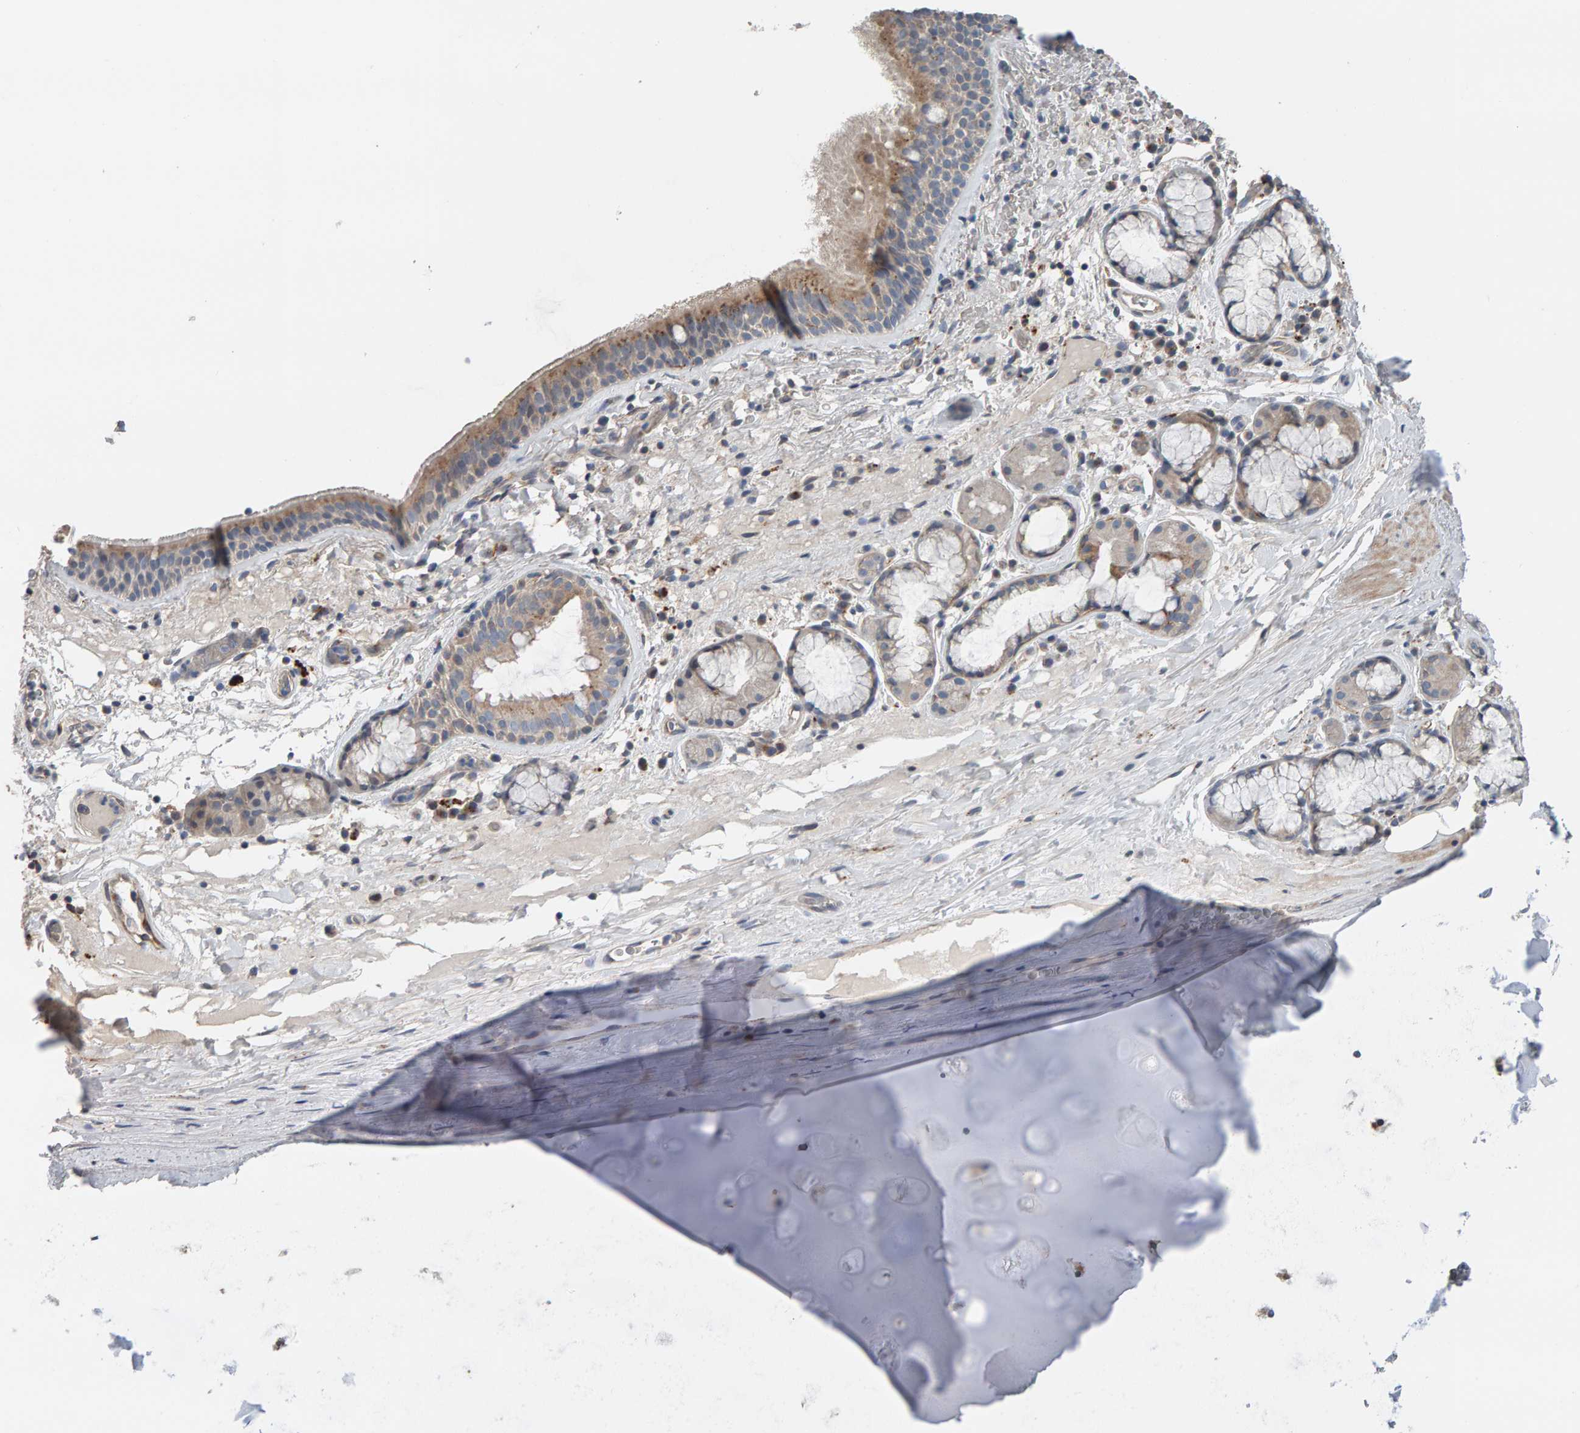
{"staining": {"intensity": "weak", "quantity": ">75%", "location": "cytoplasmic/membranous"}, "tissue": "bronchus", "cell_type": "Respiratory epithelial cells", "image_type": "normal", "snomed": [{"axis": "morphology", "description": "Normal tissue, NOS"}, {"axis": "topography", "description": "Cartilage tissue"}], "caption": "Brown immunohistochemical staining in unremarkable human bronchus shows weak cytoplasmic/membranous staining in approximately >75% of respiratory epithelial cells.", "gene": "IPPK", "patient": {"sex": "female", "age": 63}}